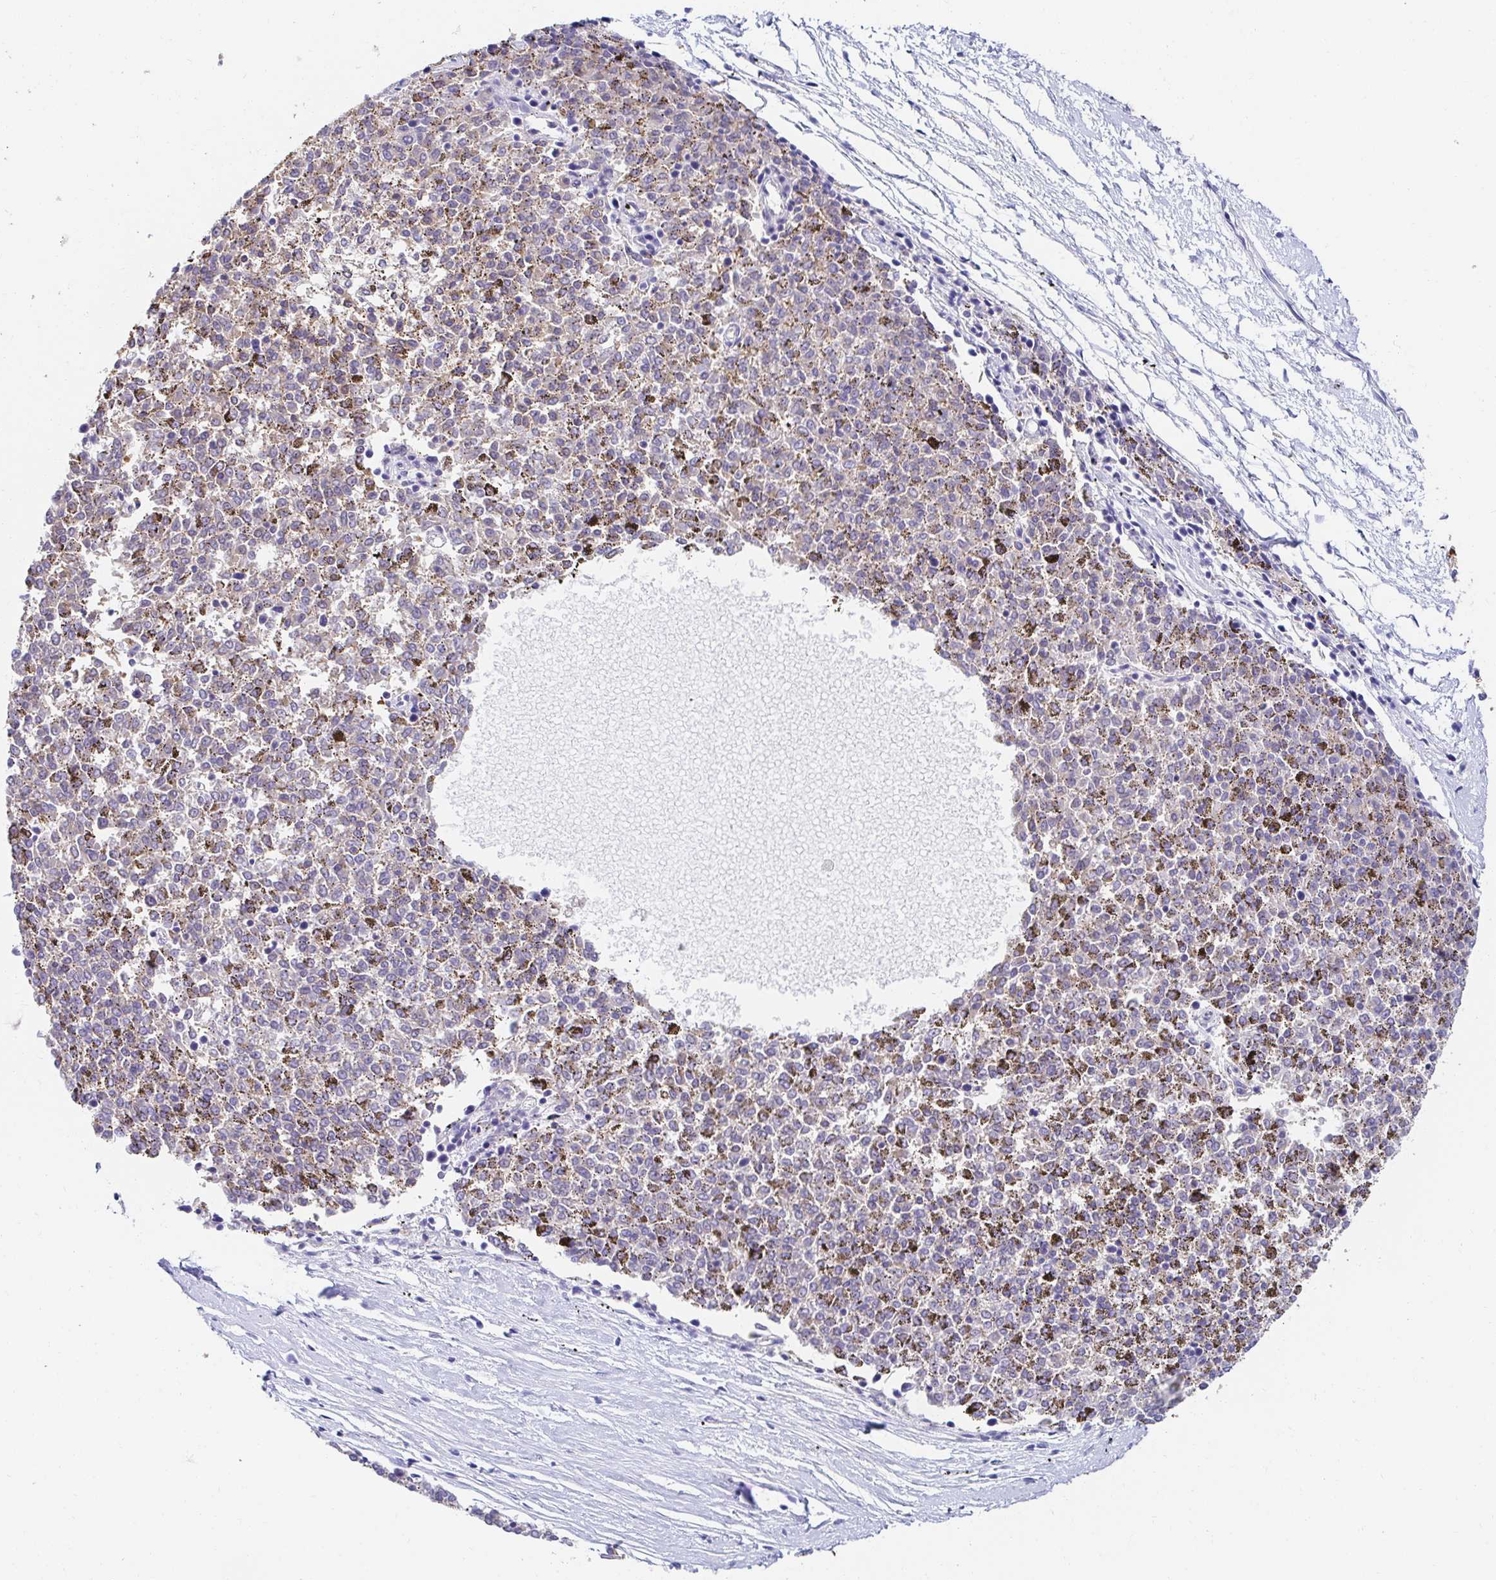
{"staining": {"intensity": "negative", "quantity": "none", "location": "none"}, "tissue": "melanoma", "cell_type": "Tumor cells", "image_type": "cancer", "snomed": [{"axis": "morphology", "description": "Malignant melanoma, NOS"}, {"axis": "topography", "description": "Skin"}], "caption": "High power microscopy image of an IHC histopathology image of melanoma, revealing no significant positivity in tumor cells.", "gene": "CTTN", "patient": {"sex": "female", "age": 72}}